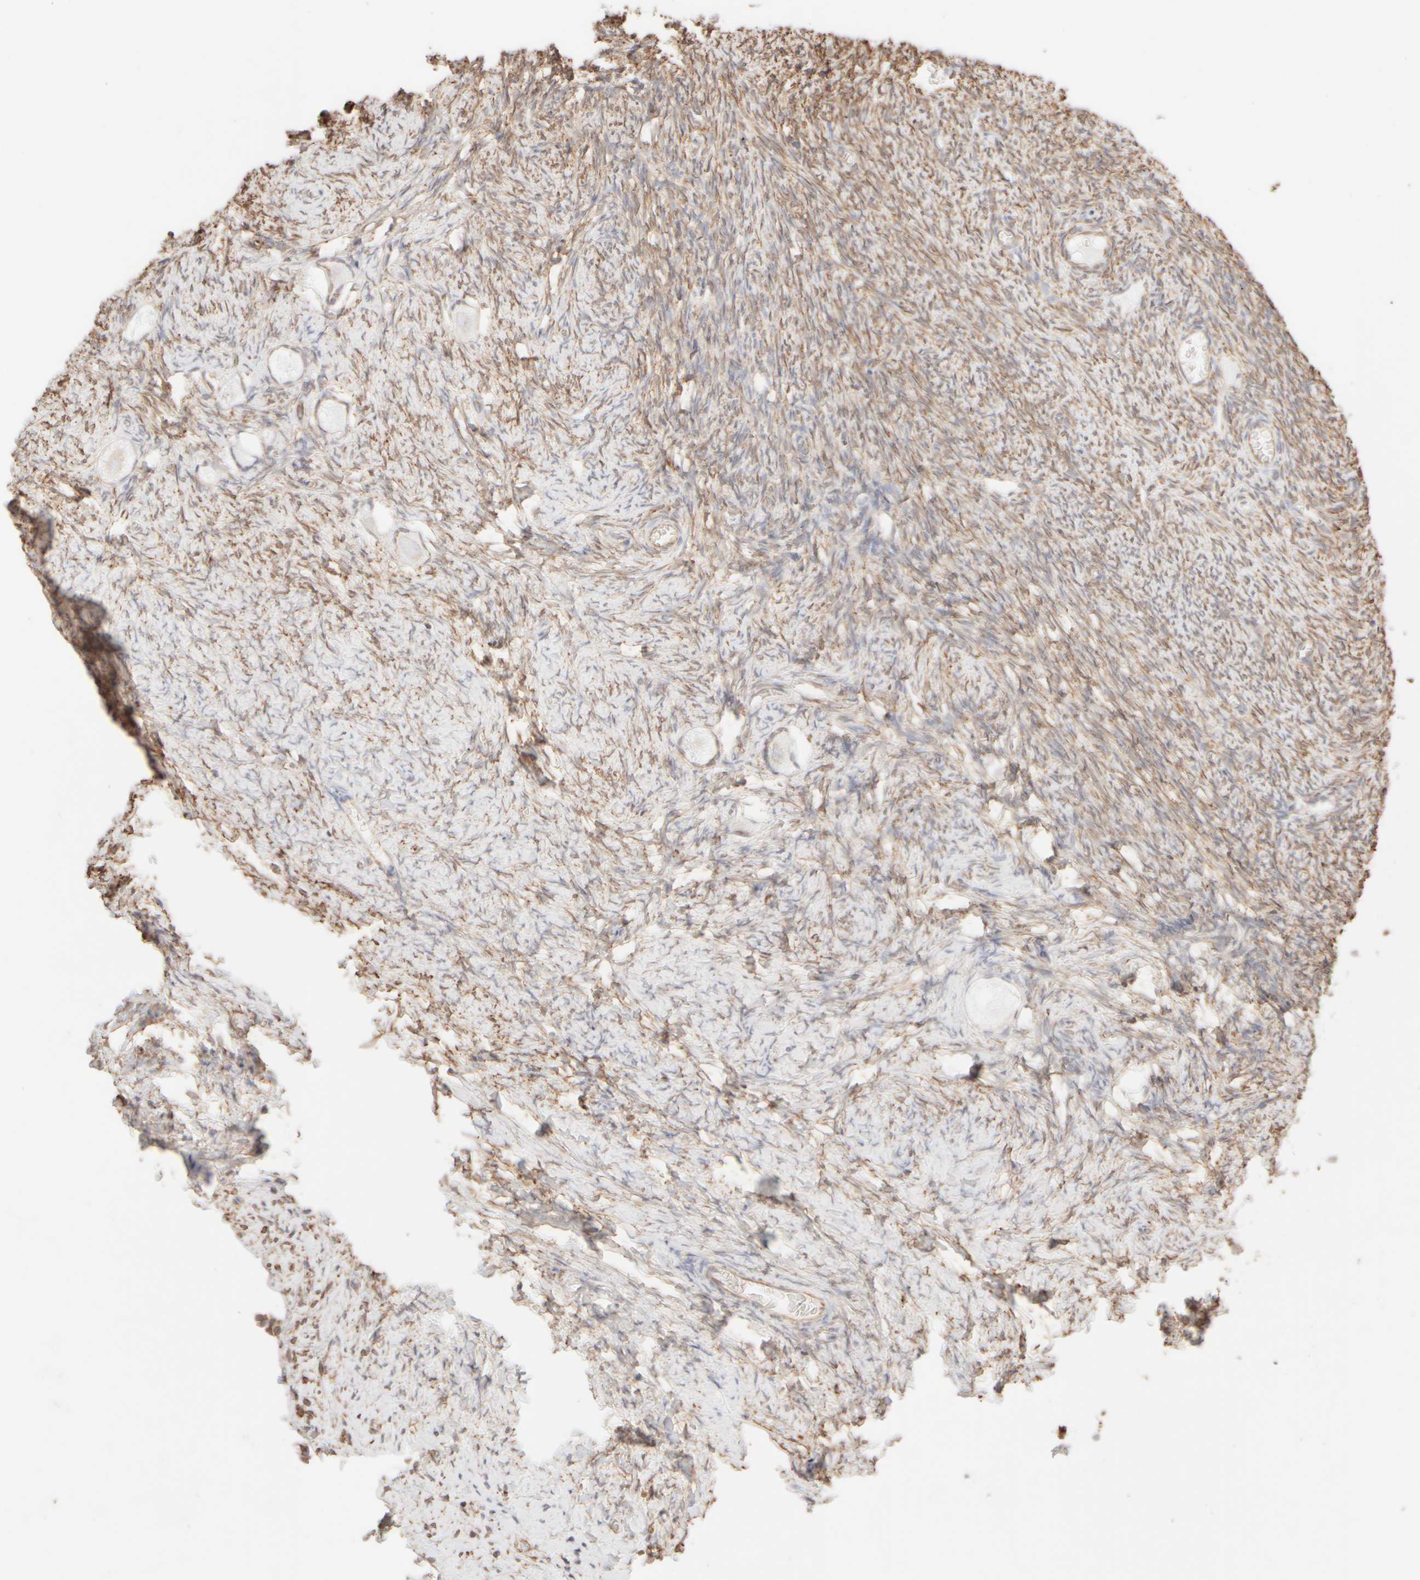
{"staining": {"intensity": "weak", "quantity": ">75%", "location": "cytoplasmic/membranous"}, "tissue": "ovary", "cell_type": "Follicle cells", "image_type": "normal", "snomed": [{"axis": "morphology", "description": "Normal tissue, NOS"}, {"axis": "topography", "description": "Ovary"}], "caption": "IHC (DAB (3,3'-diaminobenzidine)) staining of unremarkable ovary displays weak cytoplasmic/membranous protein positivity in about >75% of follicle cells.", "gene": "KRT15", "patient": {"sex": "female", "age": 27}}